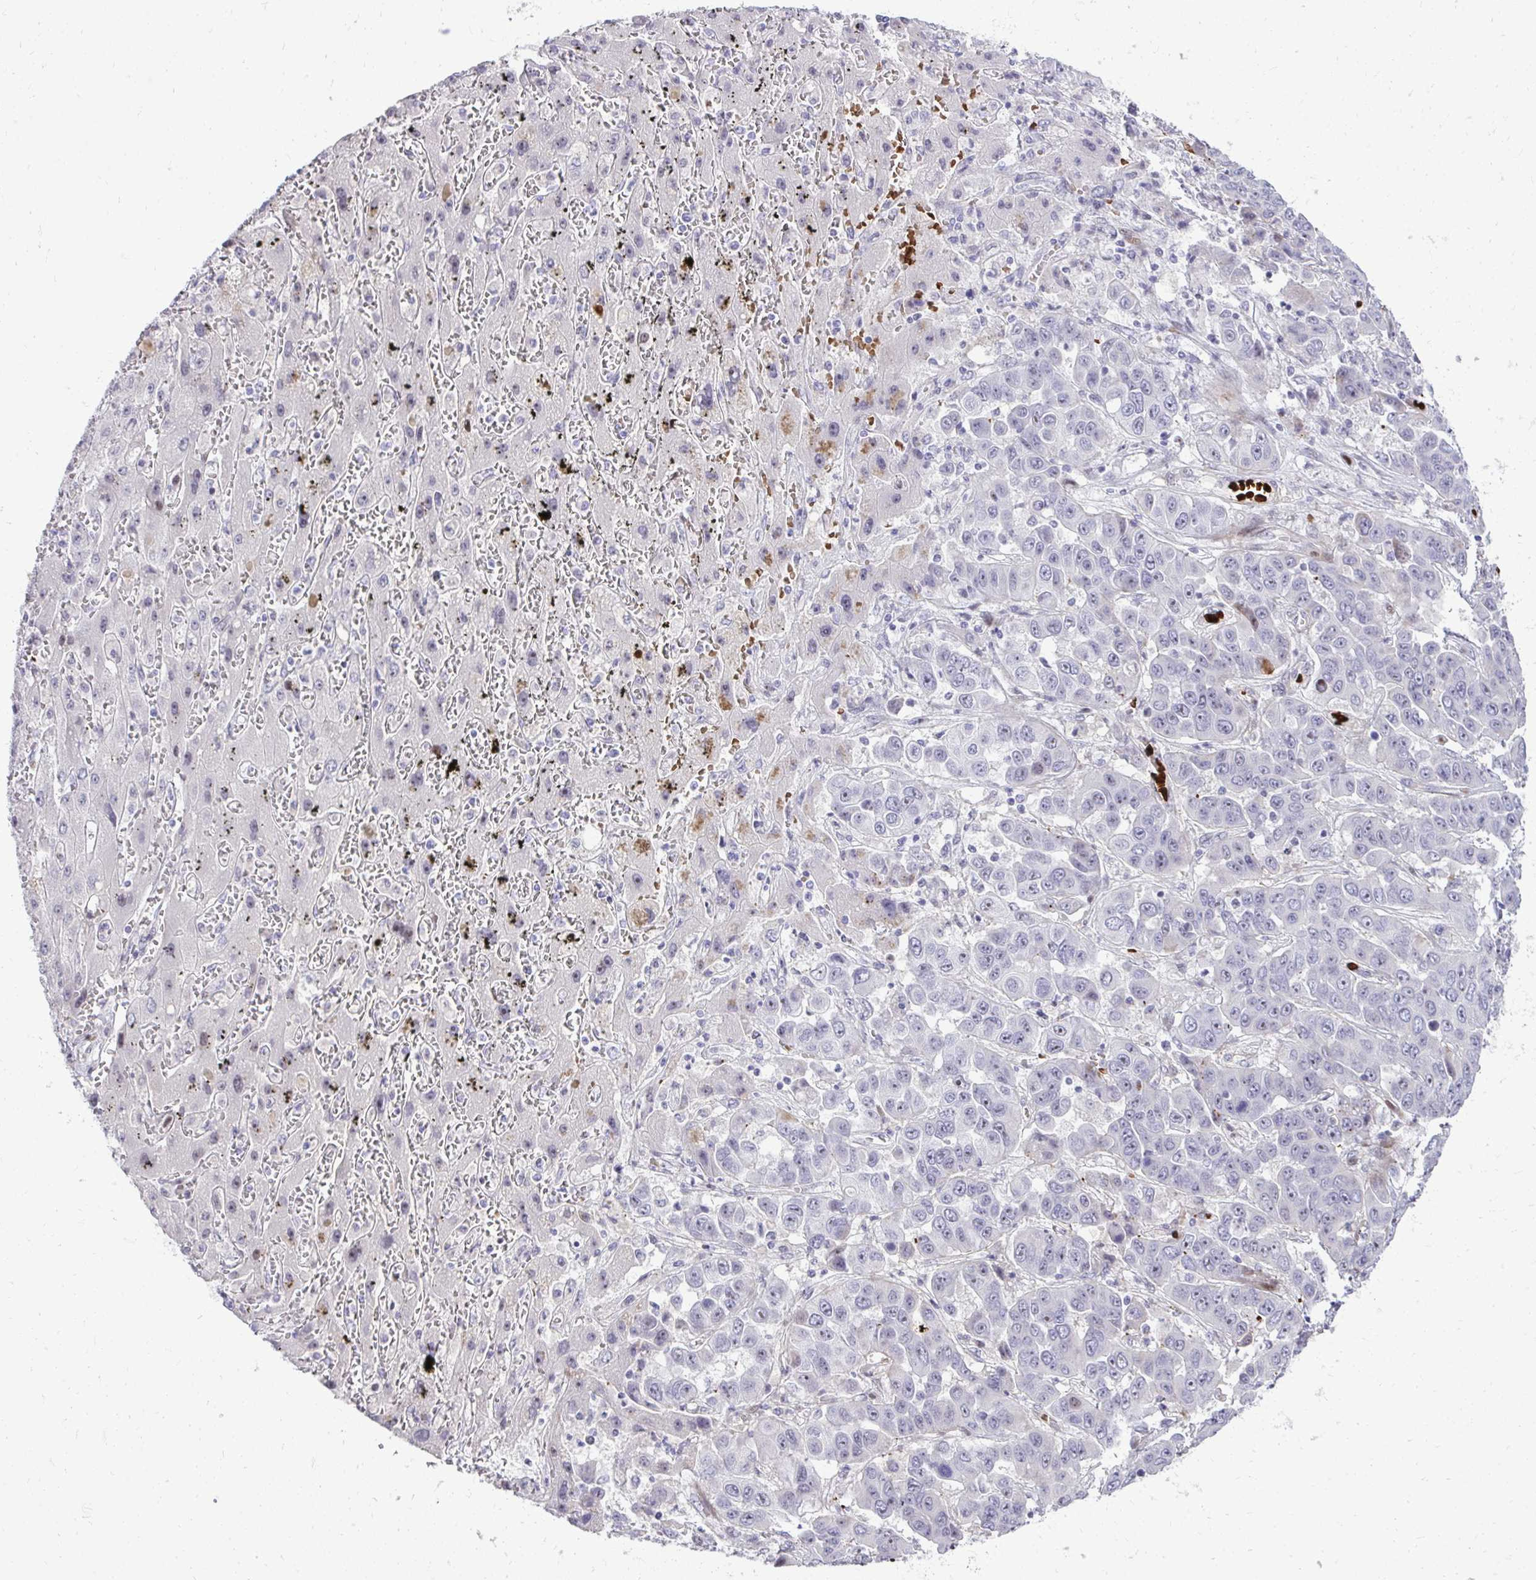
{"staining": {"intensity": "negative", "quantity": "none", "location": "none"}, "tissue": "liver cancer", "cell_type": "Tumor cells", "image_type": "cancer", "snomed": [{"axis": "morphology", "description": "Cholangiocarcinoma"}, {"axis": "topography", "description": "Liver"}], "caption": "Immunohistochemistry photomicrograph of neoplastic tissue: liver cancer stained with DAB (3,3'-diaminobenzidine) reveals no significant protein positivity in tumor cells. The staining is performed using DAB brown chromogen with nuclei counter-stained in using hematoxylin.", "gene": "DLX4", "patient": {"sex": "female", "age": 52}}